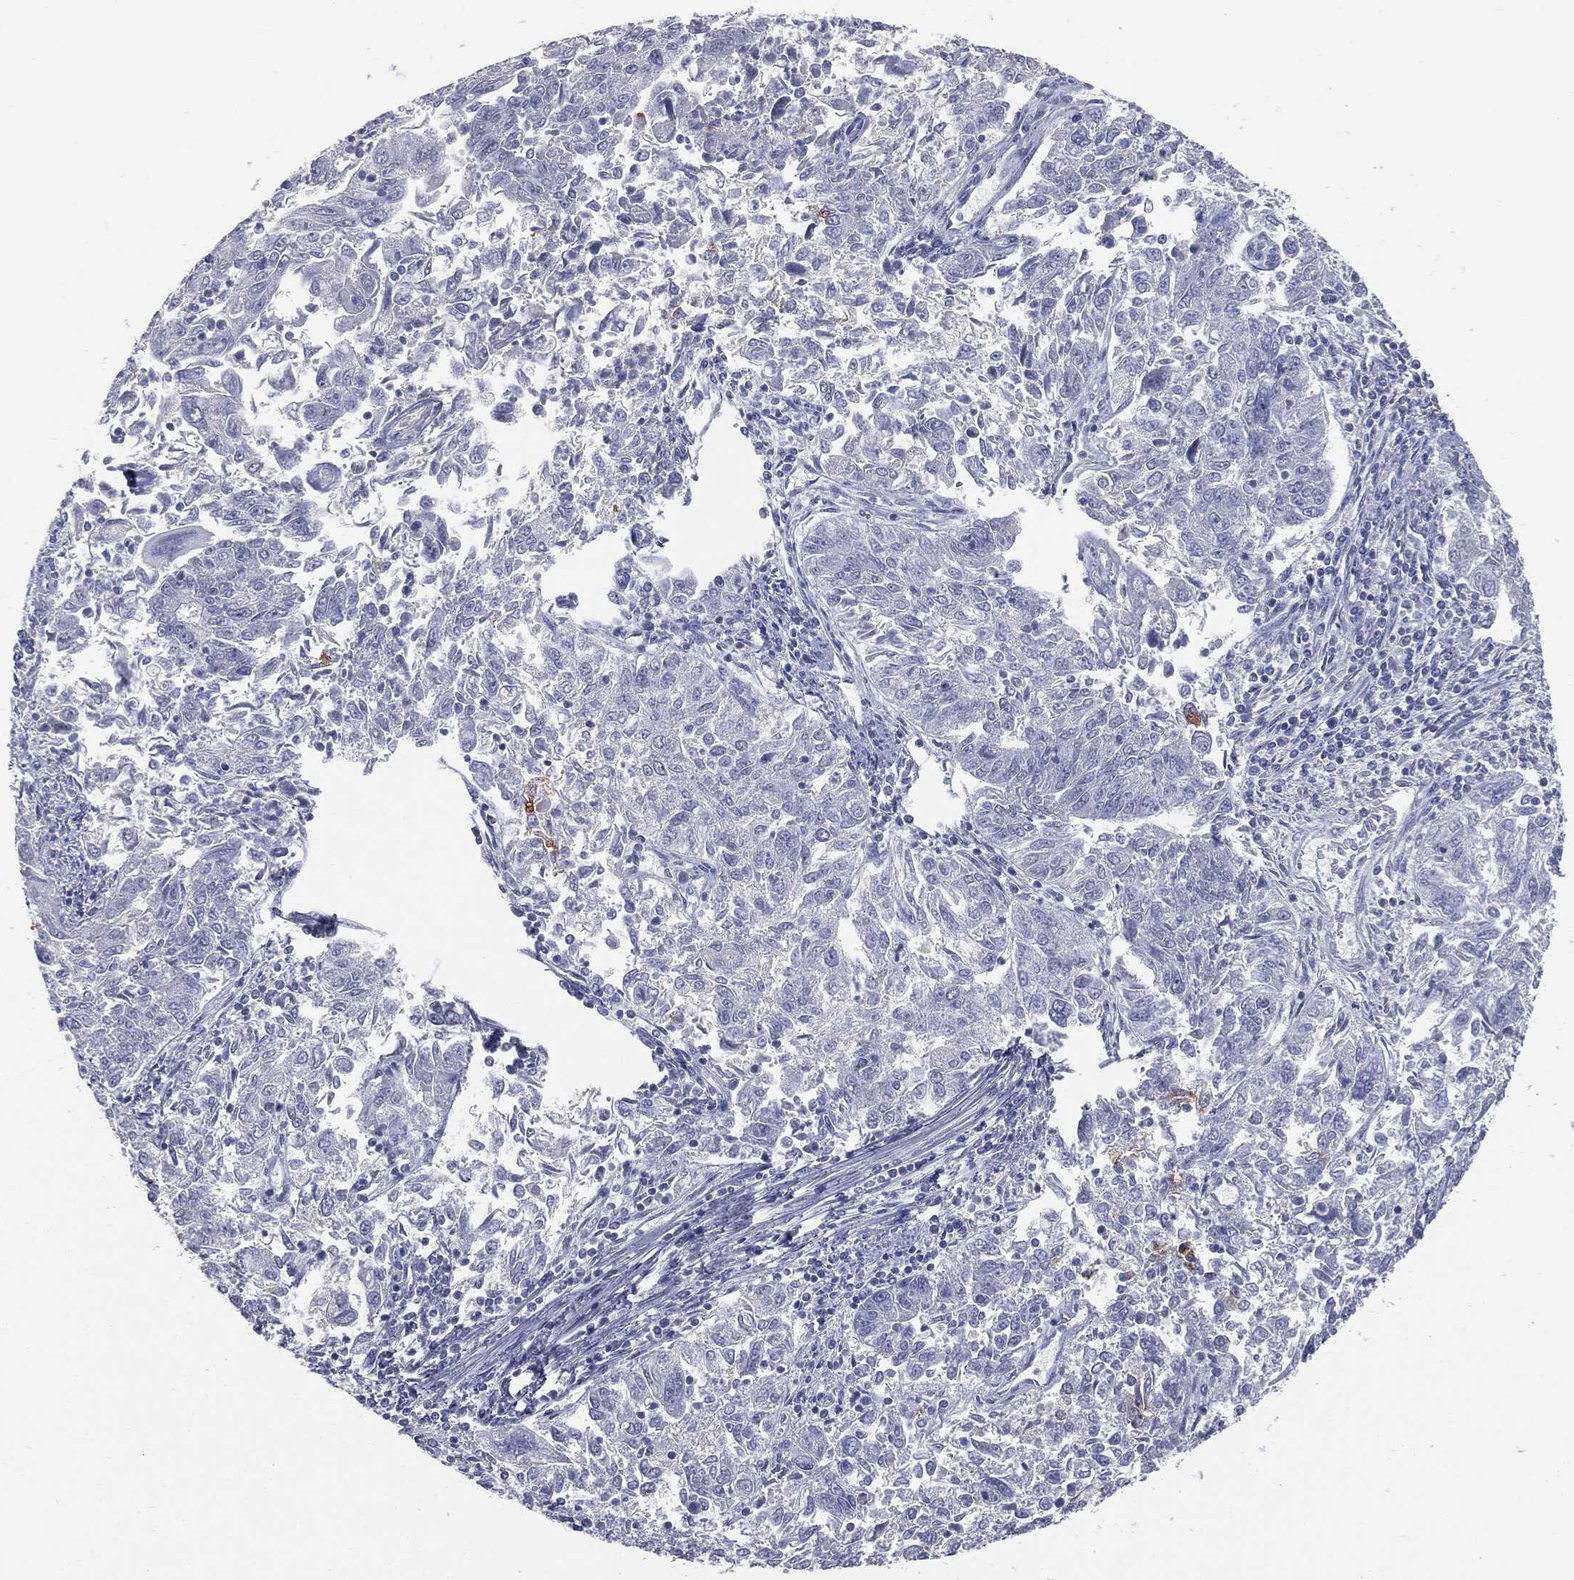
{"staining": {"intensity": "negative", "quantity": "none", "location": "none"}, "tissue": "endometrial cancer", "cell_type": "Tumor cells", "image_type": "cancer", "snomed": [{"axis": "morphology", "description": "Adenocarcinoma, NOS"}, {"axis": "topography", "description": "Endometrium"}], "caption": "The immunohistochemistry (IHC) micrograph has no significant staining in tumor cells of endometrial adenocarcinoma tissue.", "gene": "MUC5AC", "patient": {"sex": "female", "age": 42}}